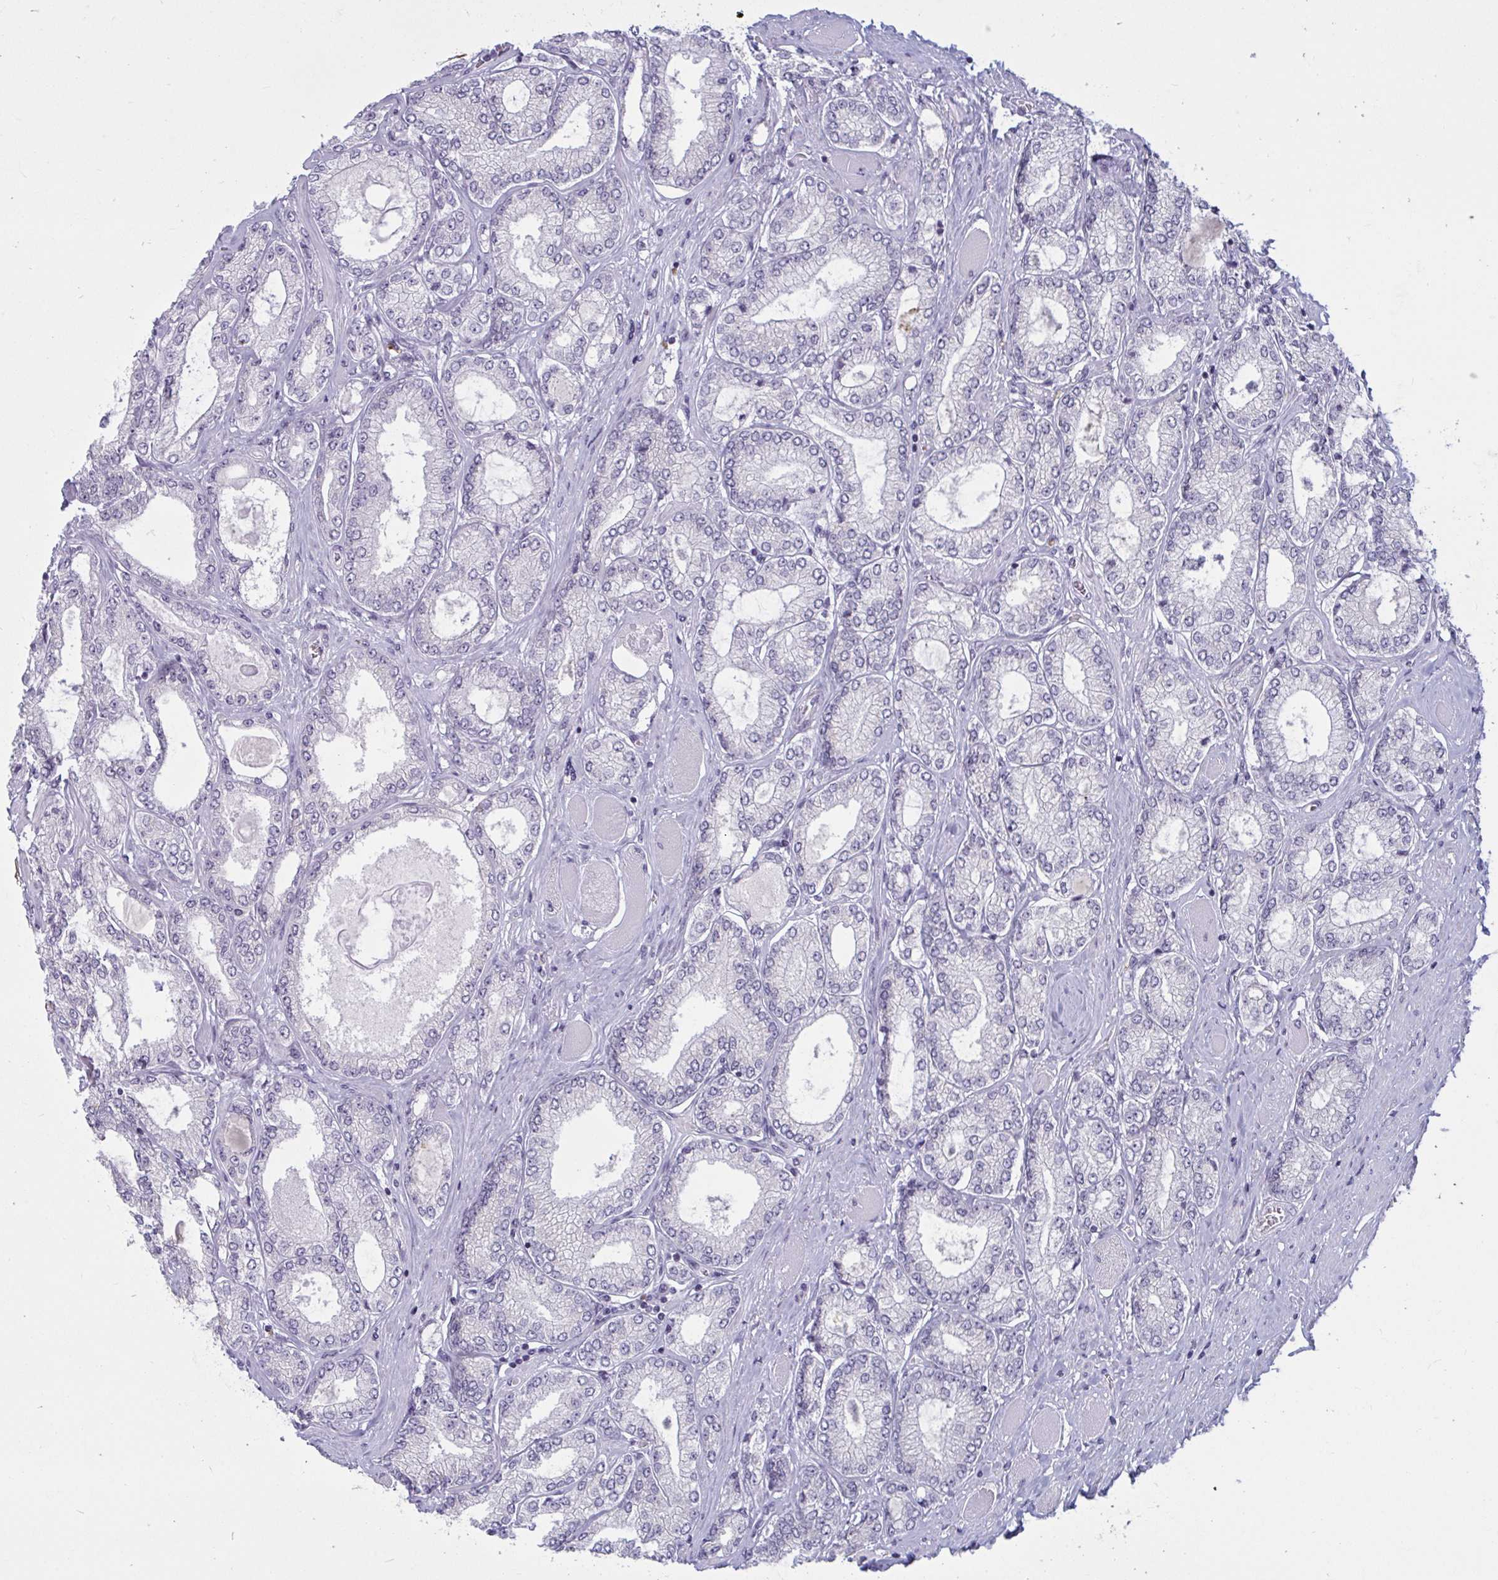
{"staining": {"intensity": "negative", "quantity": "none", "location": "none"}, "tissue": "prostate cancer", "cell_type": "Tumor cells", "image_type": "cancer", "snomed": [{"axis": "morphology", "description": "Adenocarcinoma, High grade"}, {"axis": "topography", "description": "Prostate"}], "caption": "DAB immunohistochemical staining of prostate cancer (adenocarcinoma (high-grade)) shows no significant positivity in tumor cells.", "gene": "TBC1D4", "patient": {"sex": "male", "age": 68}}